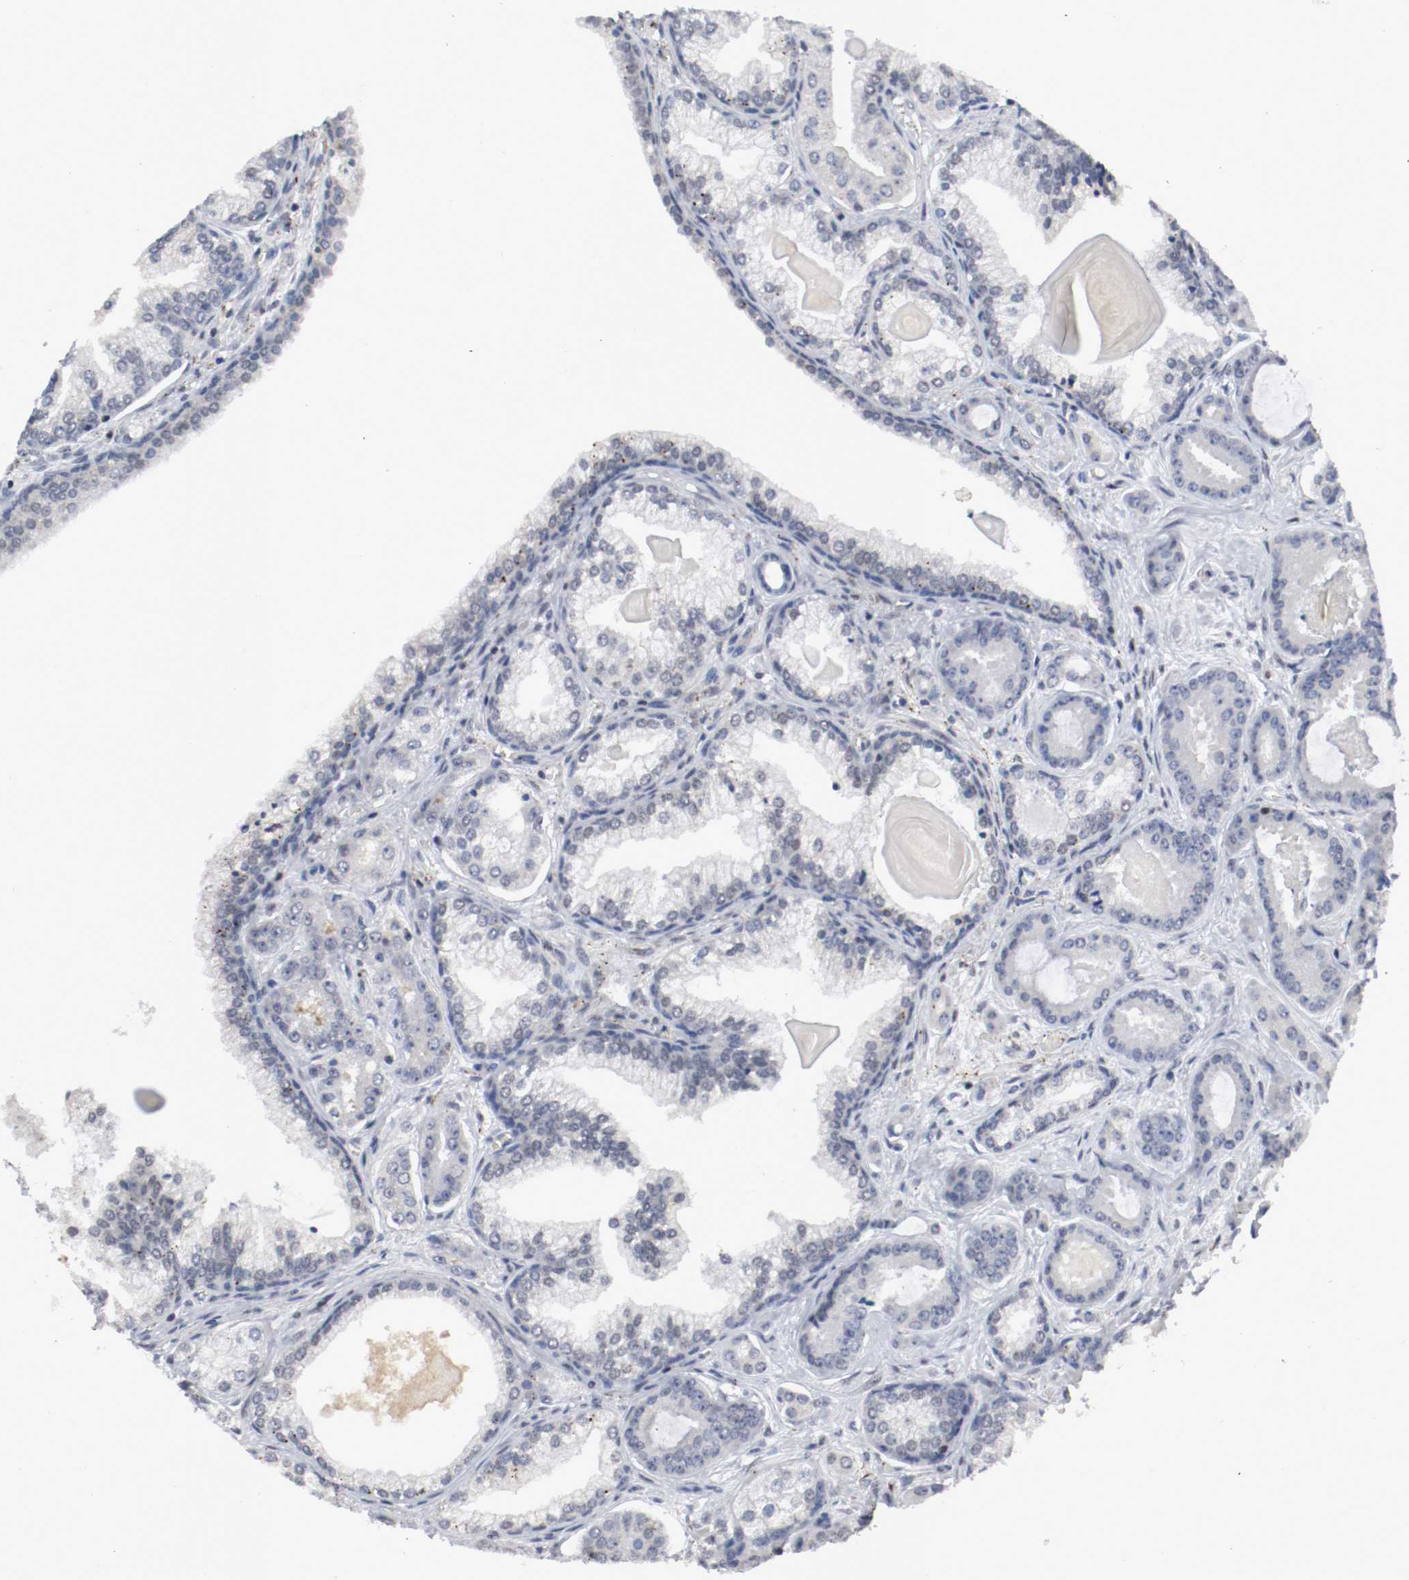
{"staining": {"intensity": "negative", "quantity": "none", "location": "none"}, "tissue": "prostate cancer", "cell_type": "Tumor cells", "image_type": "cancer", "snomed": [{"axis": "morphology", "description": "Adenocarcinoma, Low grade"}, {"axis": "topography", "description": "Prostate"}], "caption": "This image is of prostate cancer (adenocarcinoma (low-grade)) stained with IHC to label a protein in brown with the nuclei are counter-stained blue. There is no staining in tumor cells. (Immunohistochemistry, brightfield microscopy, high magnification).", "gene": "JUND", "patient": {"sex": "male", "age": 59}}